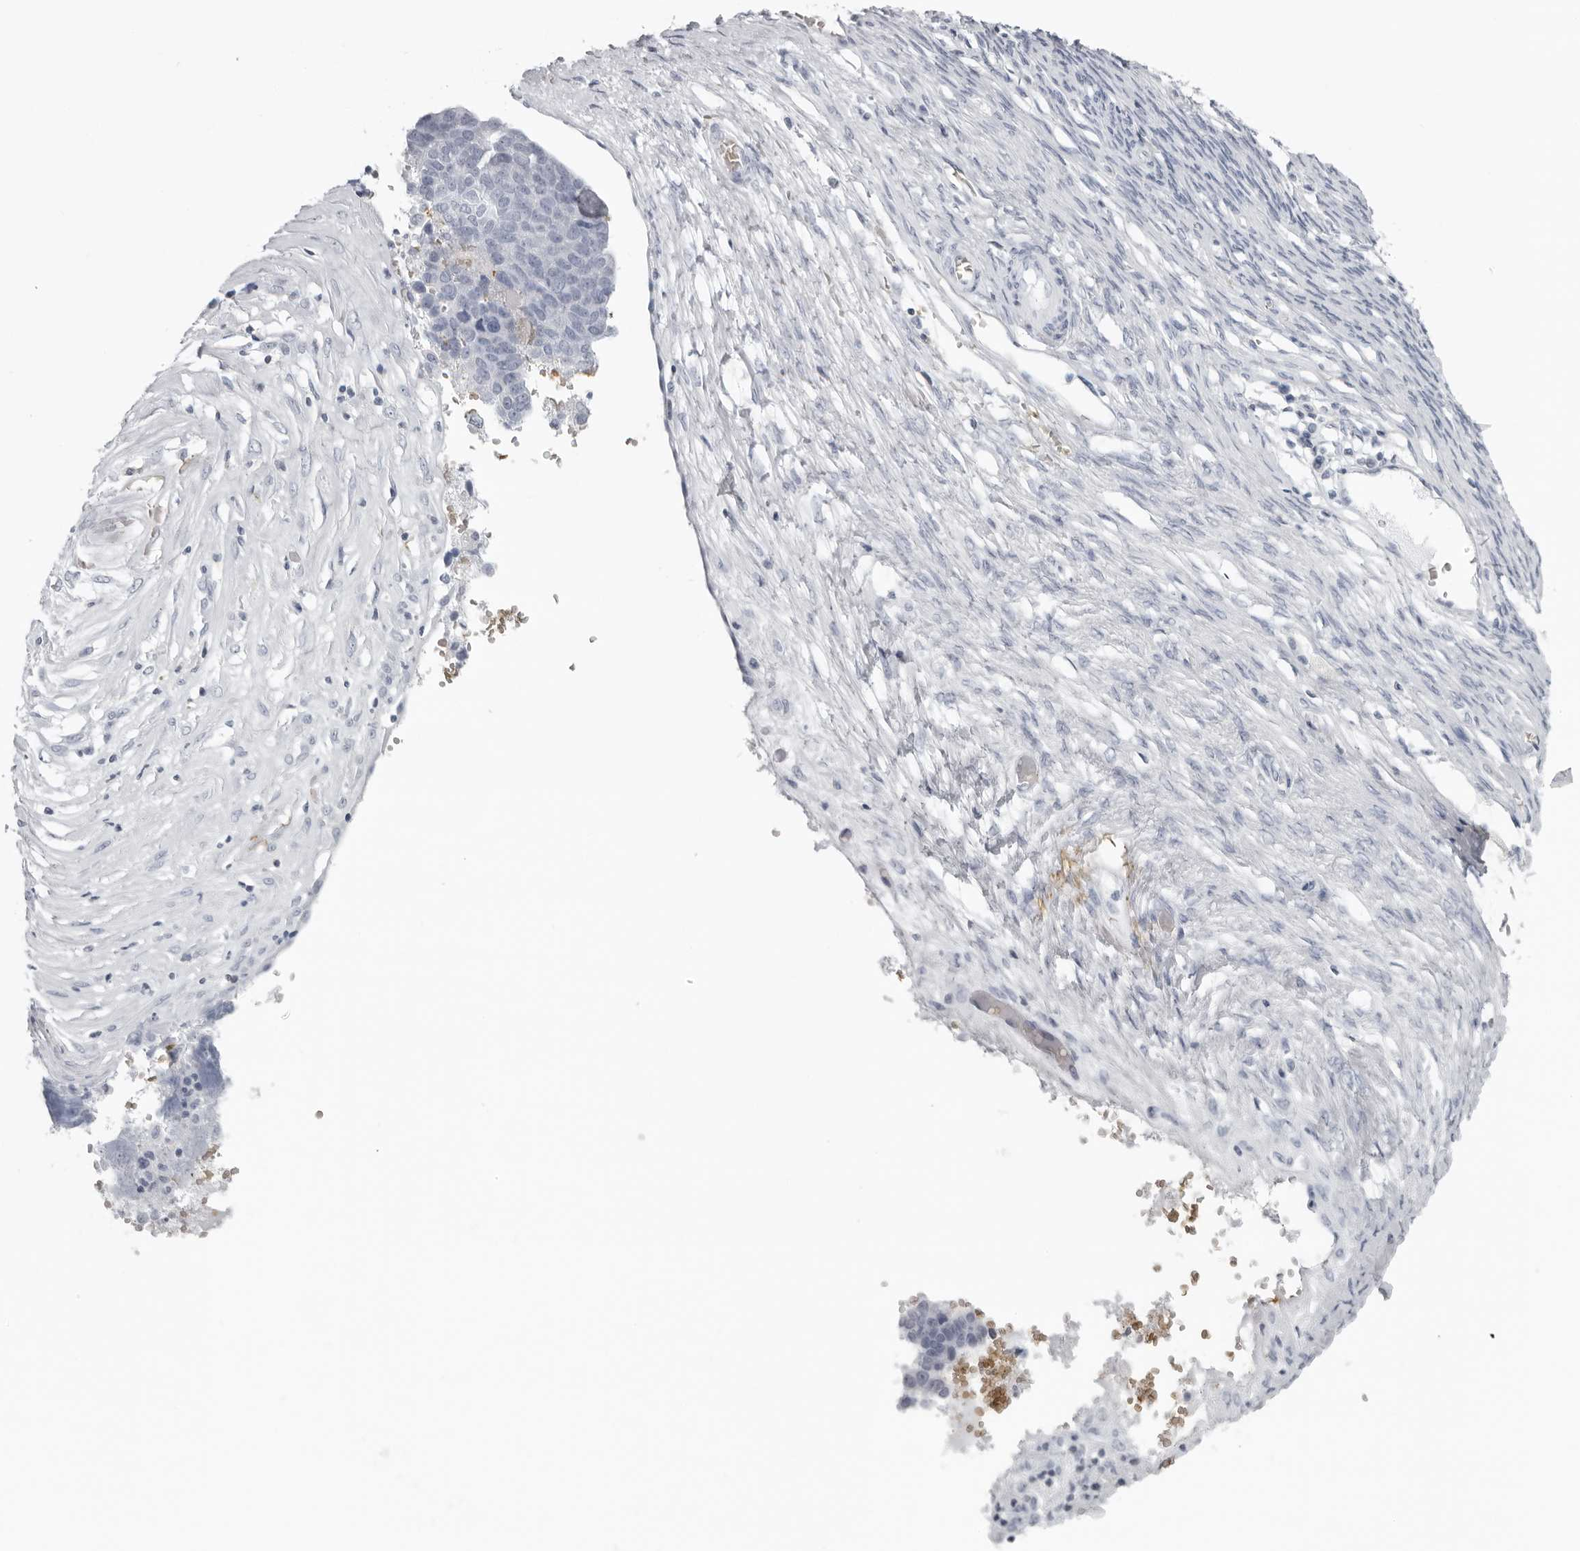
{"staining": {"intensity": "negative", "quantity": "none", "location": "none"}, "tissue": "ovarian cancer", "cell_type": "Tumor cells", "image_type": "cancer", "snomed": [{"axis": "morphology", "description": "Cystadenocarcinoma, serous, NOS"}, {"axis": "topography", "description": "Ovary"}], "caption": "Ovarian serous cystadenocarcinoma was stained to show a protein in brown. There is no significant positivity in tumor cells.", "gene": "EPB41", "patient": {"sex": "female", "age": 44}}